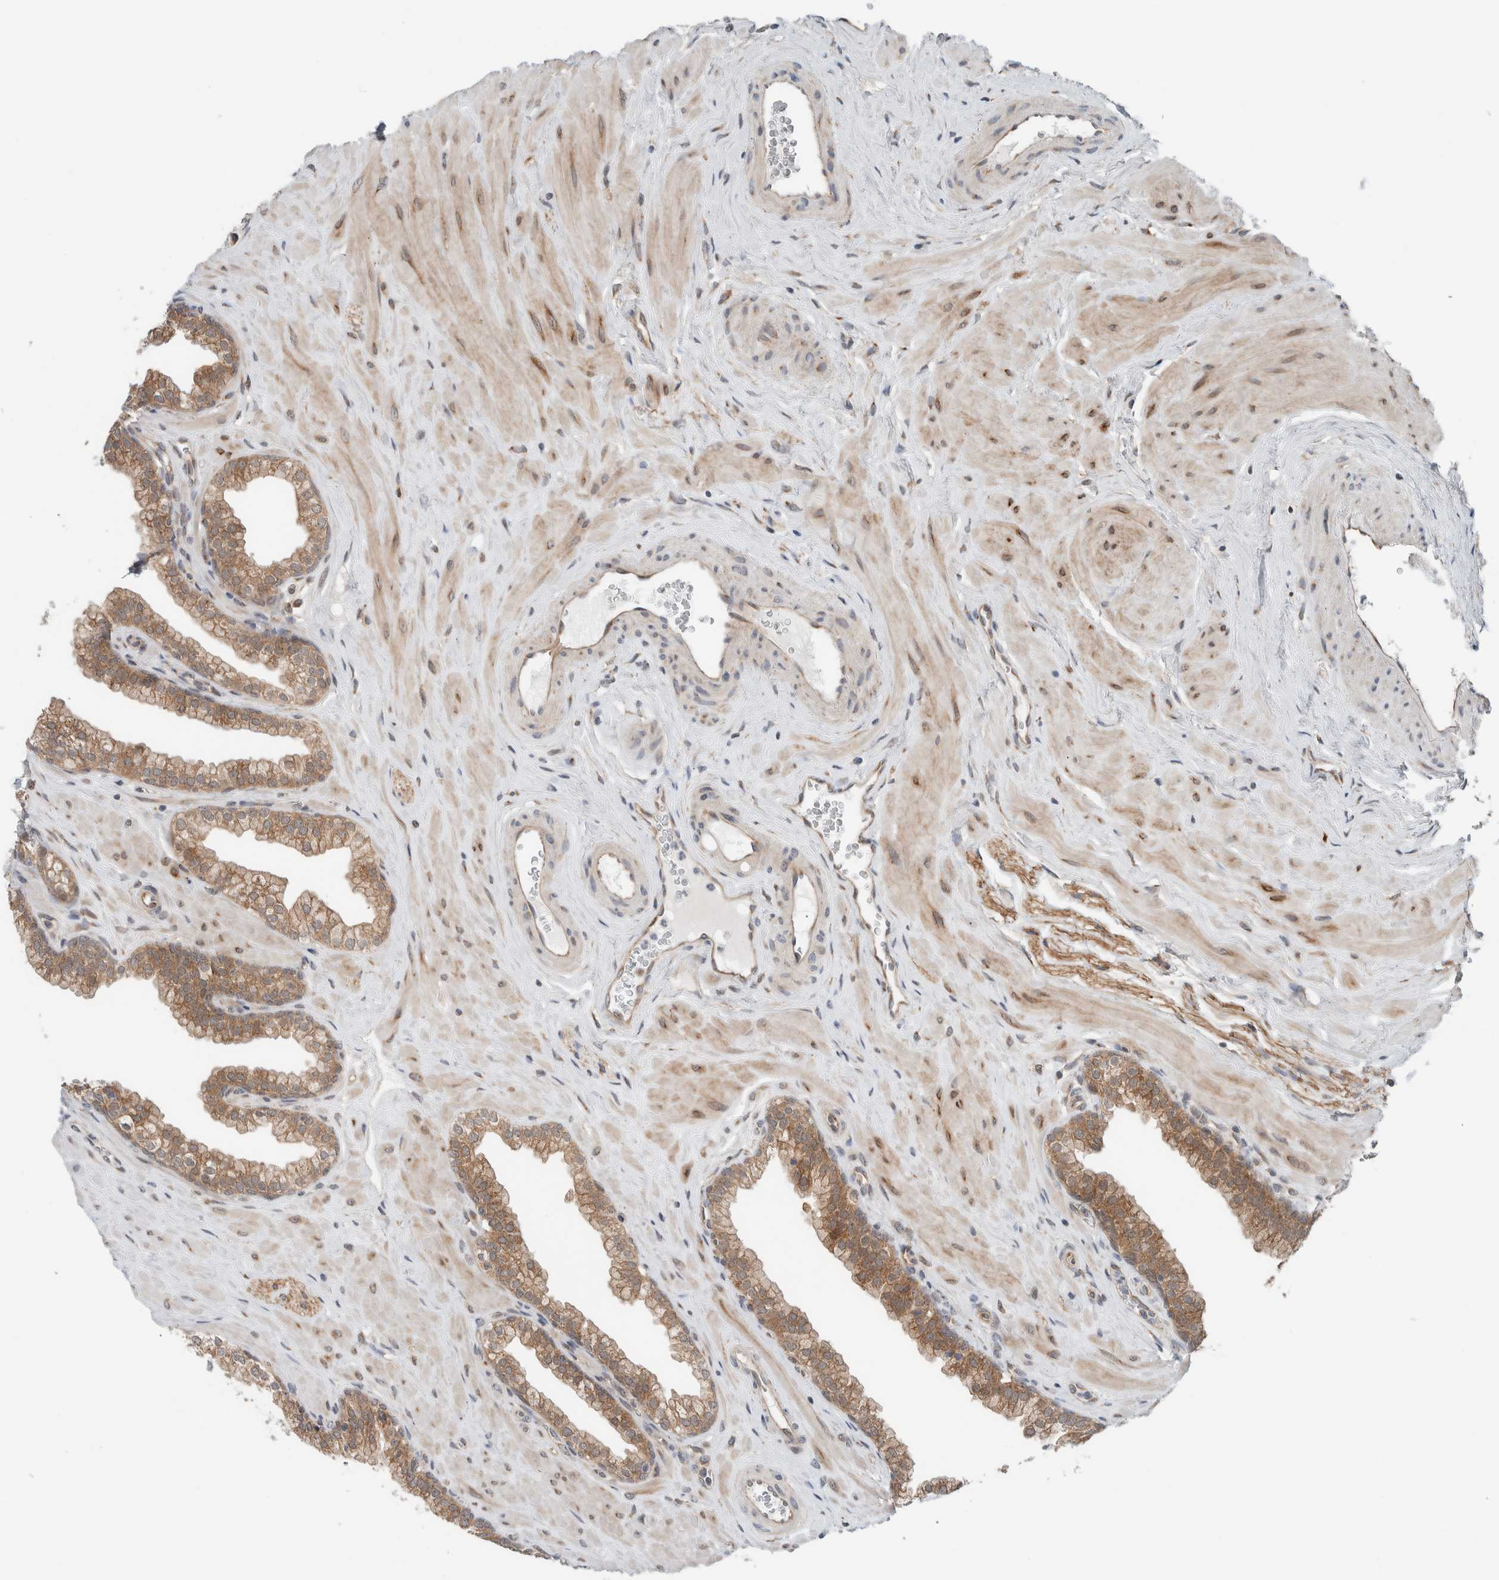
{"staining": {"intensity": "moderate", "quantity": ">75%", "location": "cytoplasmic/membranous"}, "tissue": "prostate", "cell_type": "Glandular cells", "image_type": "normal", "snomed": [{"axis": "morphology", "description": "Normal tissue, NOS"}, {"axis": "morphology", "description": "Urothelial carcinoma, Low grade"}, {"axis": "topography", "description": "Urinary bladder"}, {"axis": "topography", "description": "Prostate"}], "caption": "High-power microscopy captured an immunohistochemistry (IHC) micrograph of benign prostate, revealing moderate cytoplasmic/membranous expression in about >75% of glandular cells.", "gene": "RERE", "patient": {"sex": "male", "age": 60}}